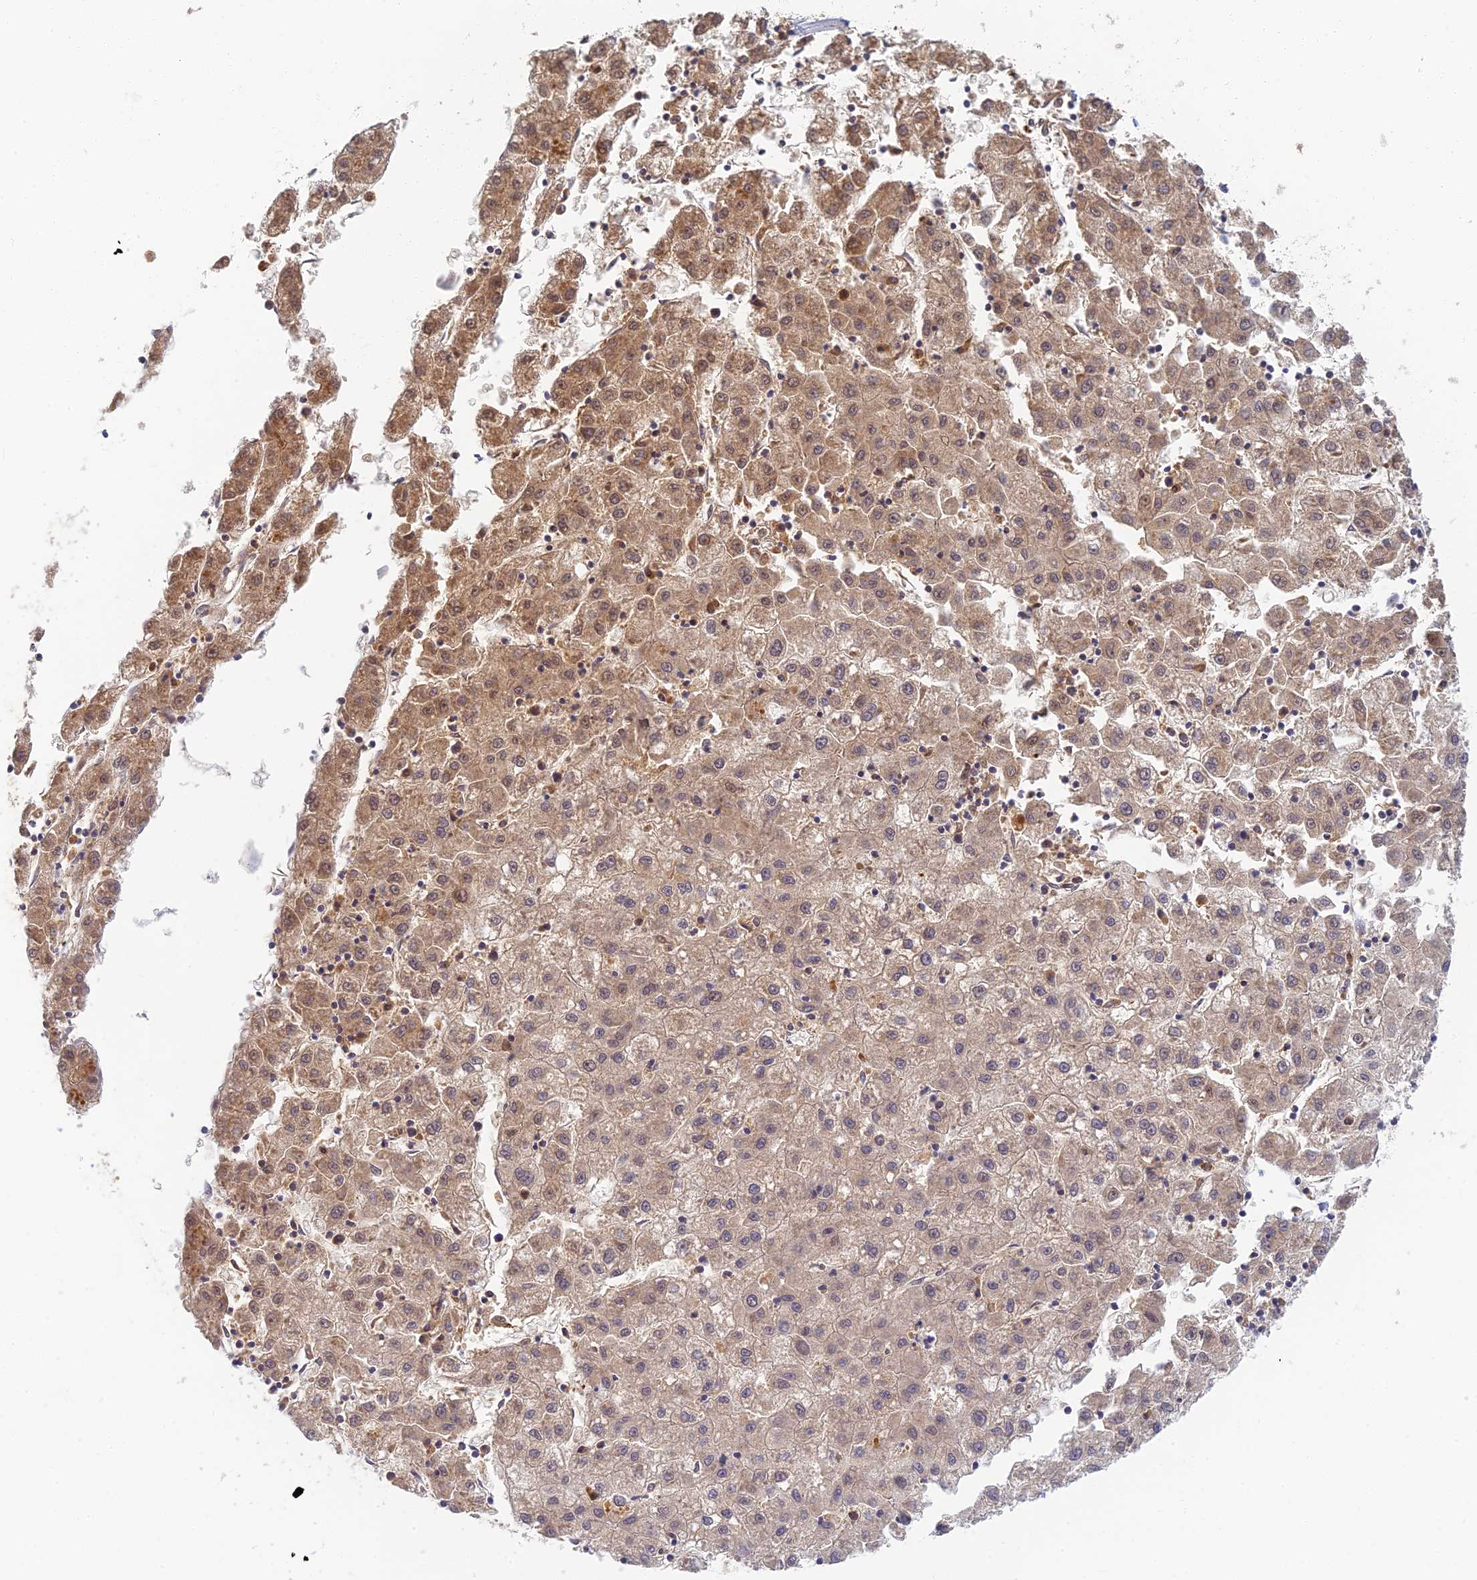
{"staining": {"intensity": "weak", "quantity": "25%-75%", "location": "cytoplasmic/membranous"}, "tissue": "liver cancer", "cell_type": "Tumor cells", "image_type": "cancer", "snomed": [{"axis": "morphology", "description": "Carcinoma, Hepatocellular, NOS"}, {"axis": "topography", "description": "Liver"}], "caption": "Liver cancer tissue displays weak cytoplasmic/membranous expression in approximately 25%-75% of tumor cells", "gene": "RGL3", "patient": {"sex": "male", "age": 72}}